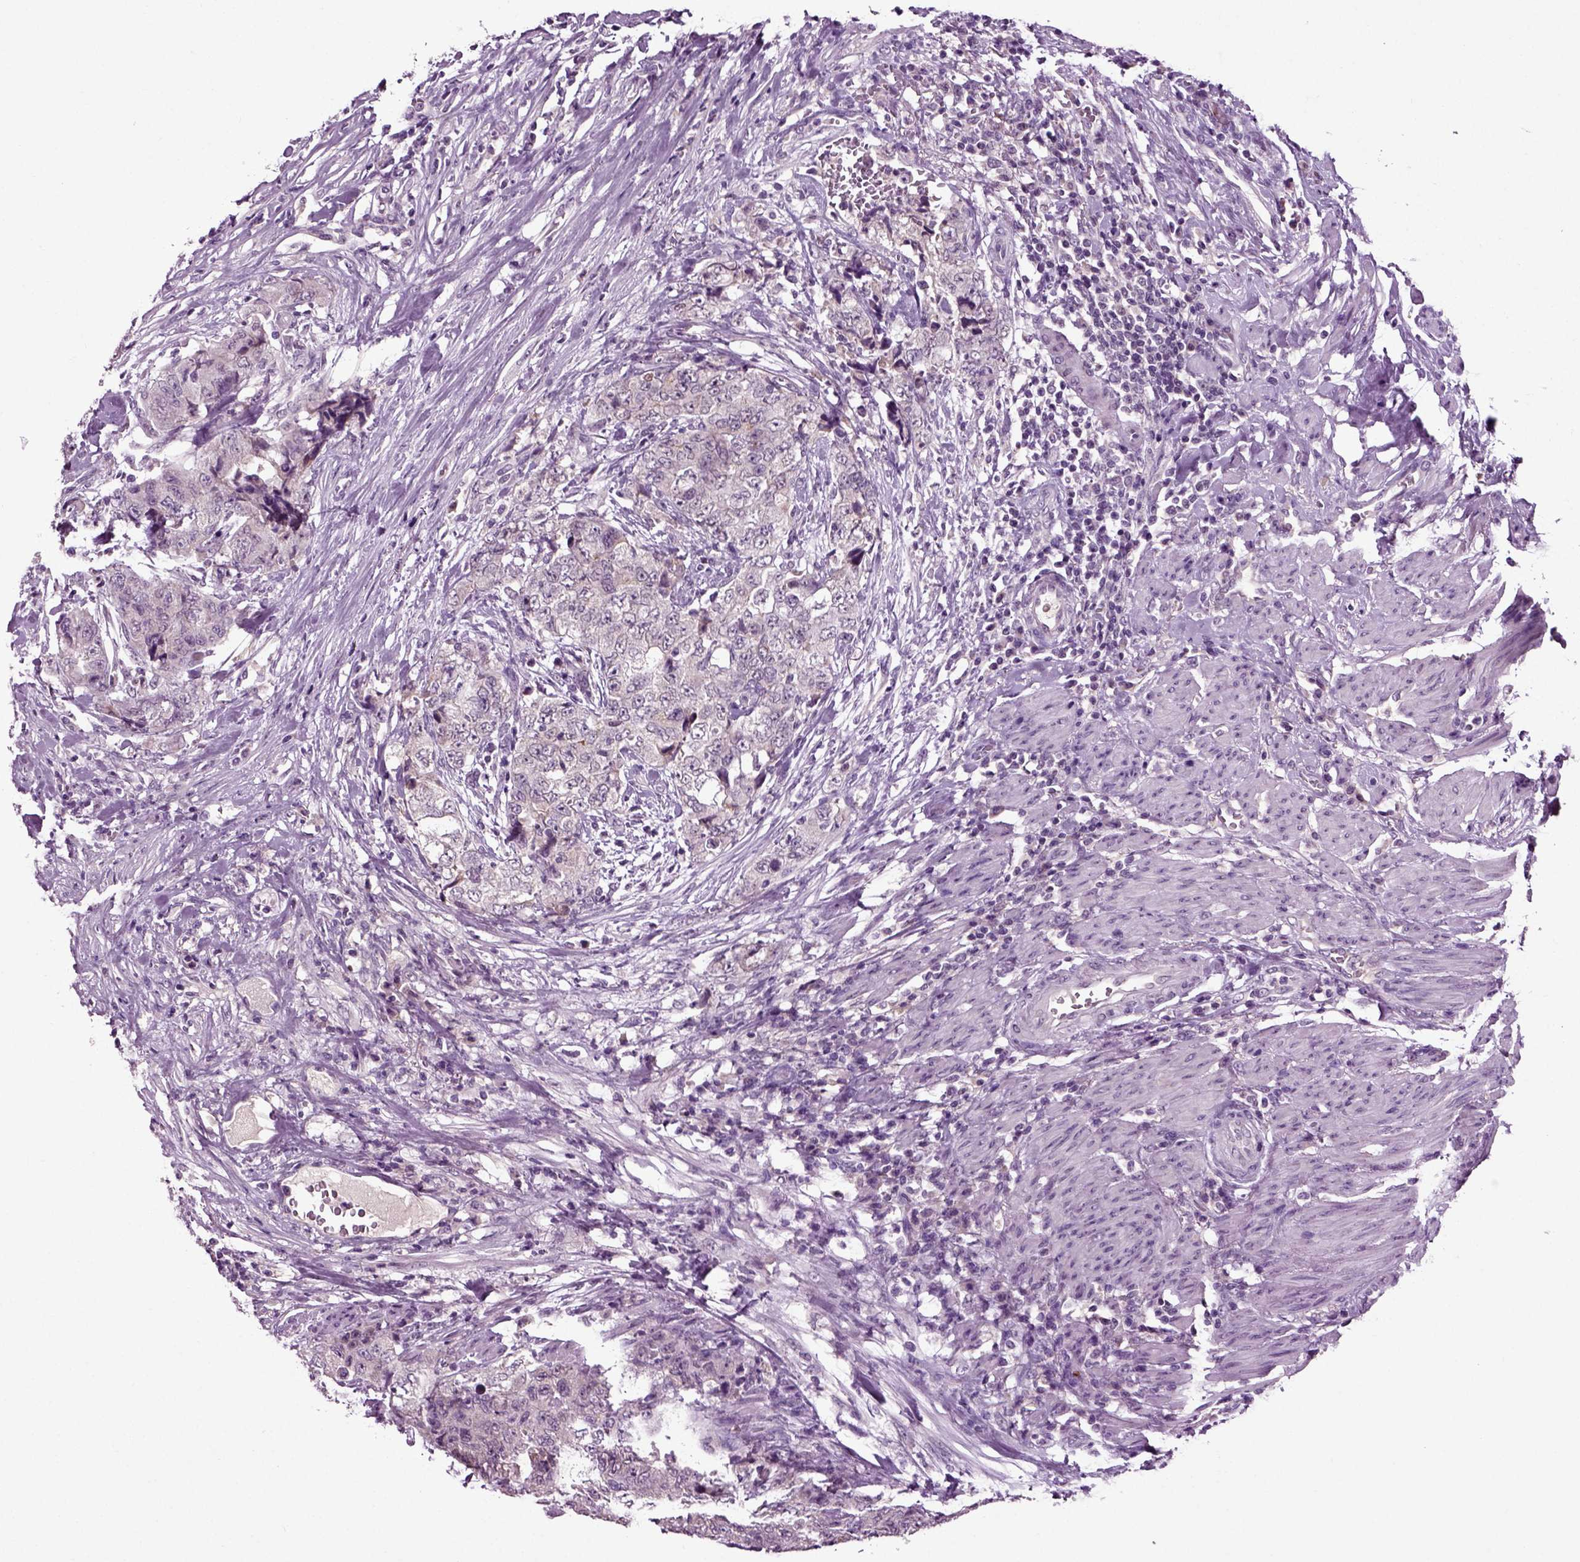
{"staining": {"intensity": "negative", "quantity": "none", "location": "none"}, "tissue": "urothelial cancer", "cell_type": "Tumor cells", "image_type": "cancer", "snomed": [{"axis": "morphology", "description": "Urothelial carcinoma, High grade"}, {"axis": "topography", "description": "Urinary bladder"}], "caption": "This is an immunohistochemistry (IHC) histopathology image of human high-grade urothelial carcinoma. There is no positivity in tumor cells.", "gene": "SPATA17", "patient": {"sex": "female", "age": 78}}